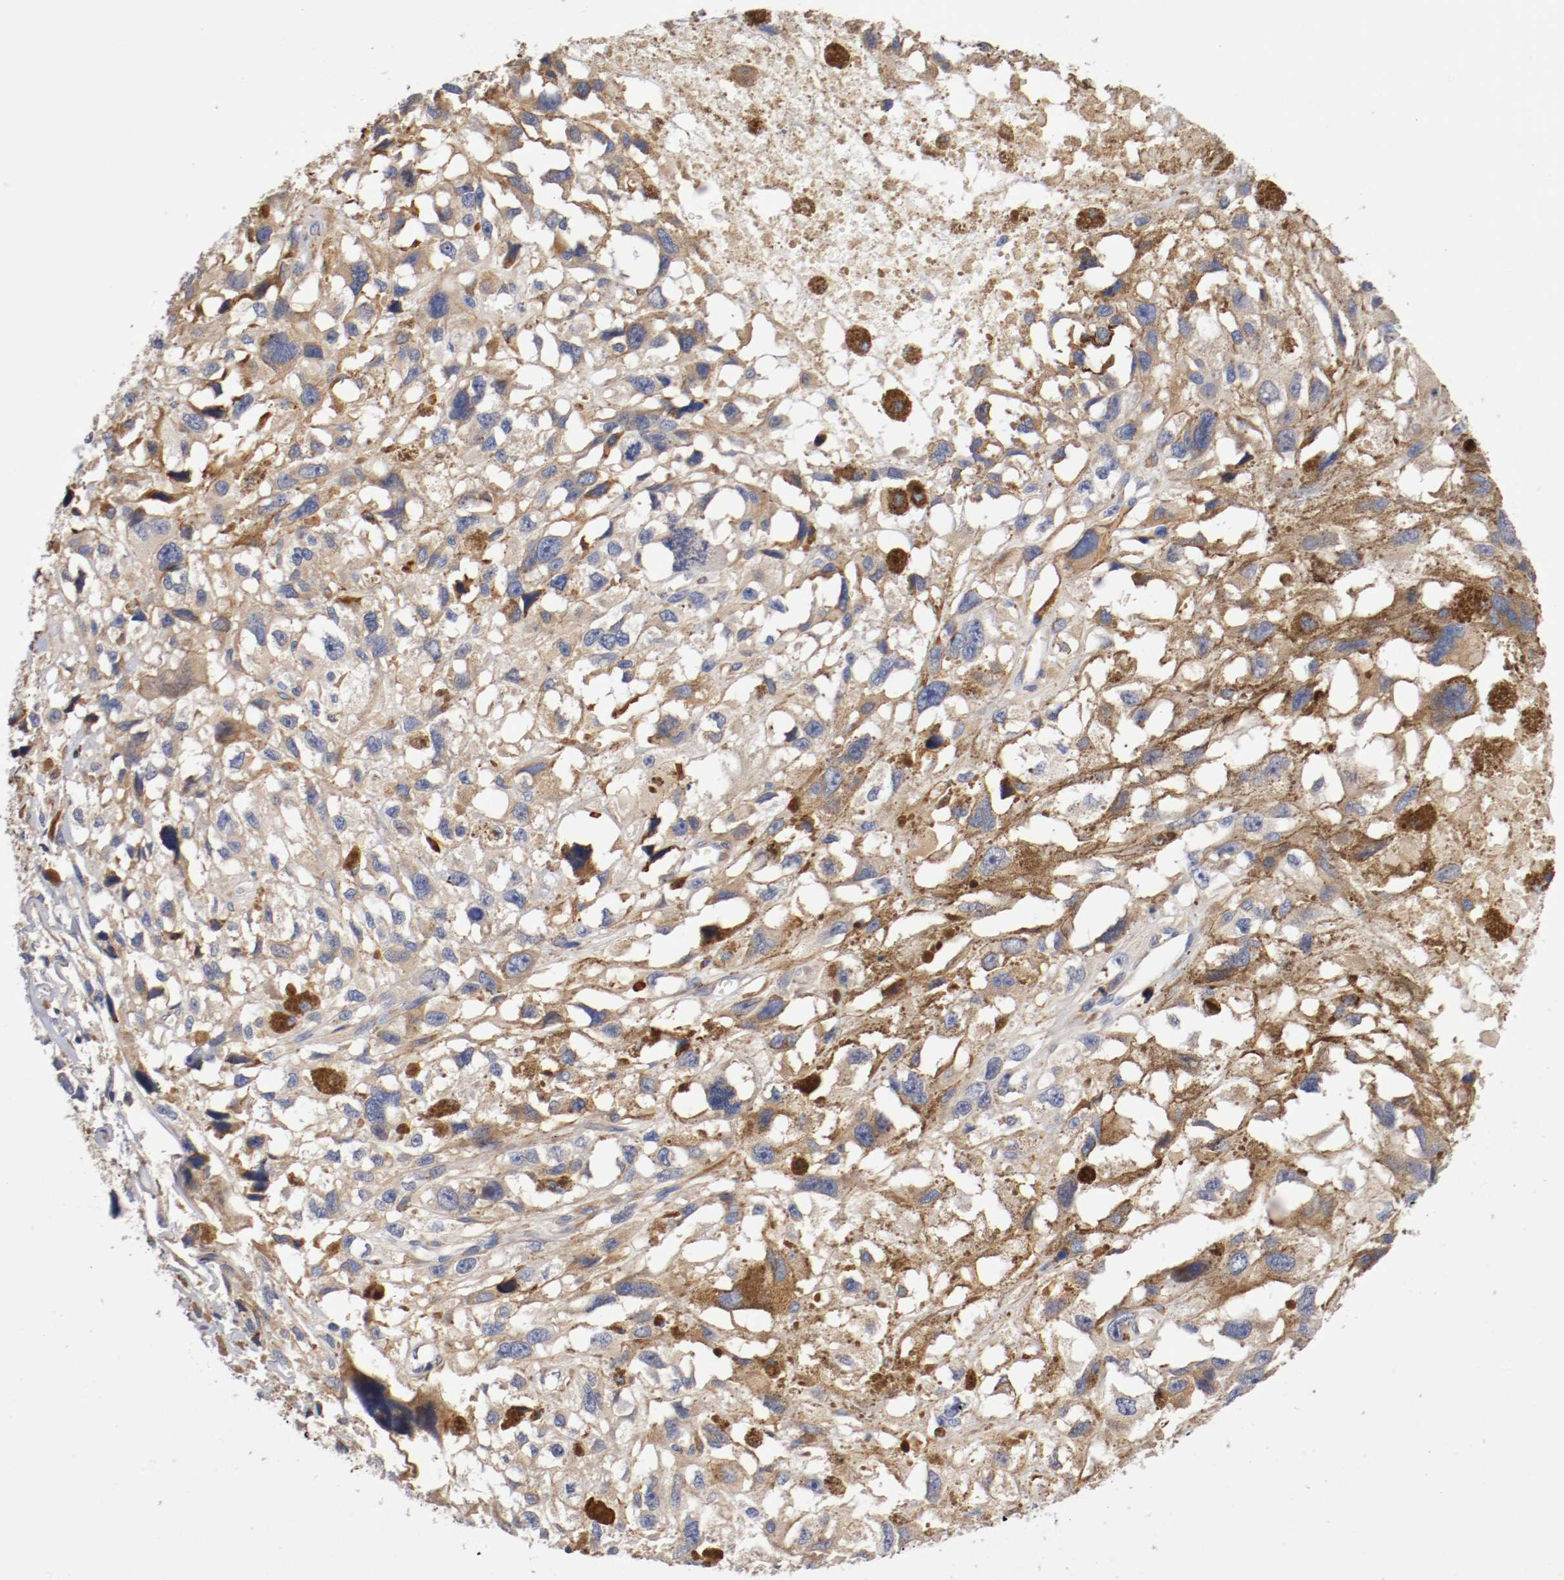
{"staining": {"intensity": "weak", "quantity": ">75%", "location": "cytoplasmic/membranous"}, "tissue": "melanoma", "cell_type": "Tumor cells", "image_type": "cancer", "snomed": [{"axis": "morphology", "description": "Malignant melanoma, Metastatic site"}, {"axis": "topography", "description": "Lymph node"}], "caption": "DAB (3,3'-diaminobenzidine) immunohistochemical staining of melanoma displays weak cytoplasmic/membranous protein positivity in approximately >75% of tumor cells.", "gene": "TNFSF13", "patient": {"sex": "male", "age": 59}}